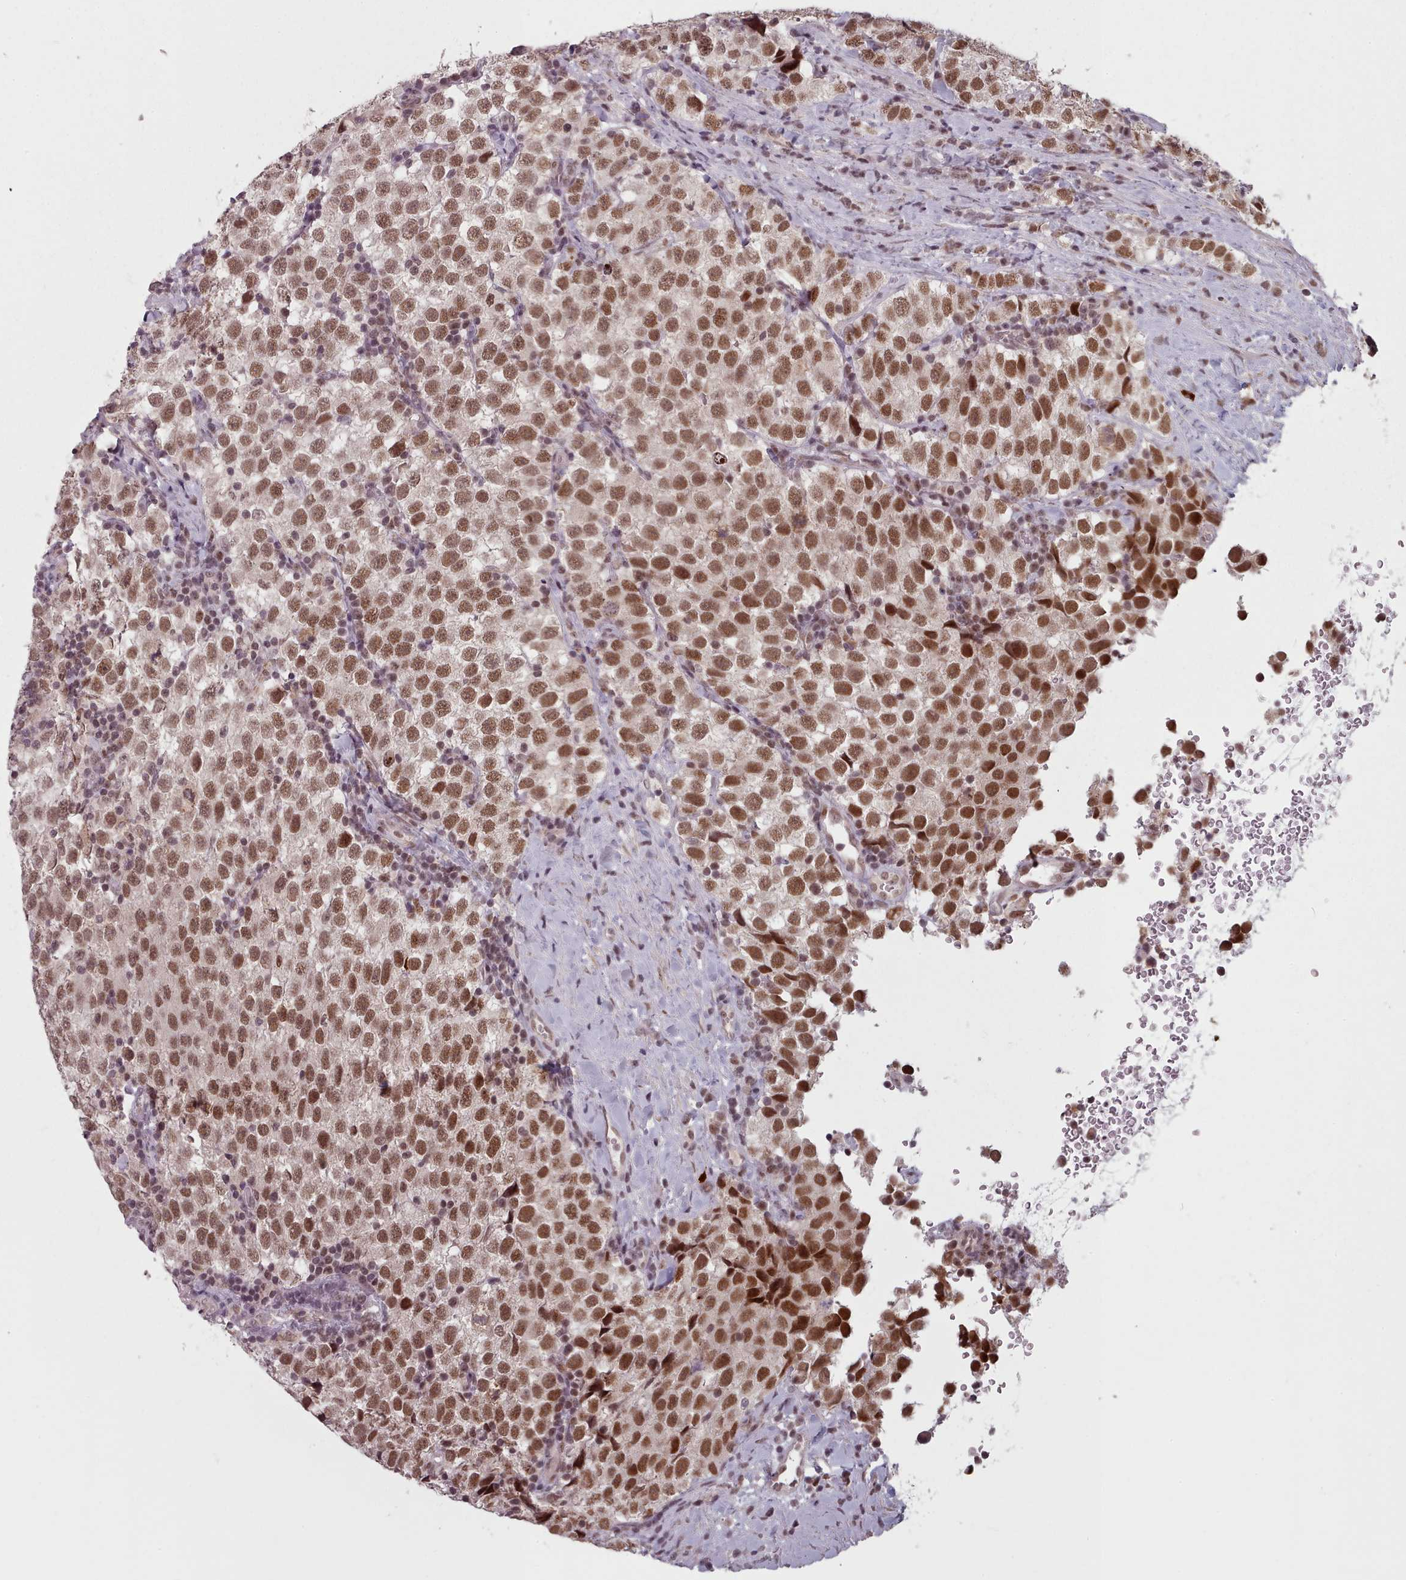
{"staining": {"intensity": "moderate", "quantity": ">75%", "location": "nuclear"}, "tissue": "testis cancer", "cell_type": "Tumor cells", "image_type": "cancer", "snomed": [{"axis": "morphology", "description": "Seminoma, NOS"}, {"axis": "topography", "description": "Testis"}], "caption": "Immunohistochemistry (IHC) (DAB (3,3'-diaminobenzidine)) staining of testis cancer (seminoma) demonstrates moderate nuclear protein expression in approximately >75% of tumor cells.", "gene": "SRSF9", "patient": {"sex": "male", "age": 34}}